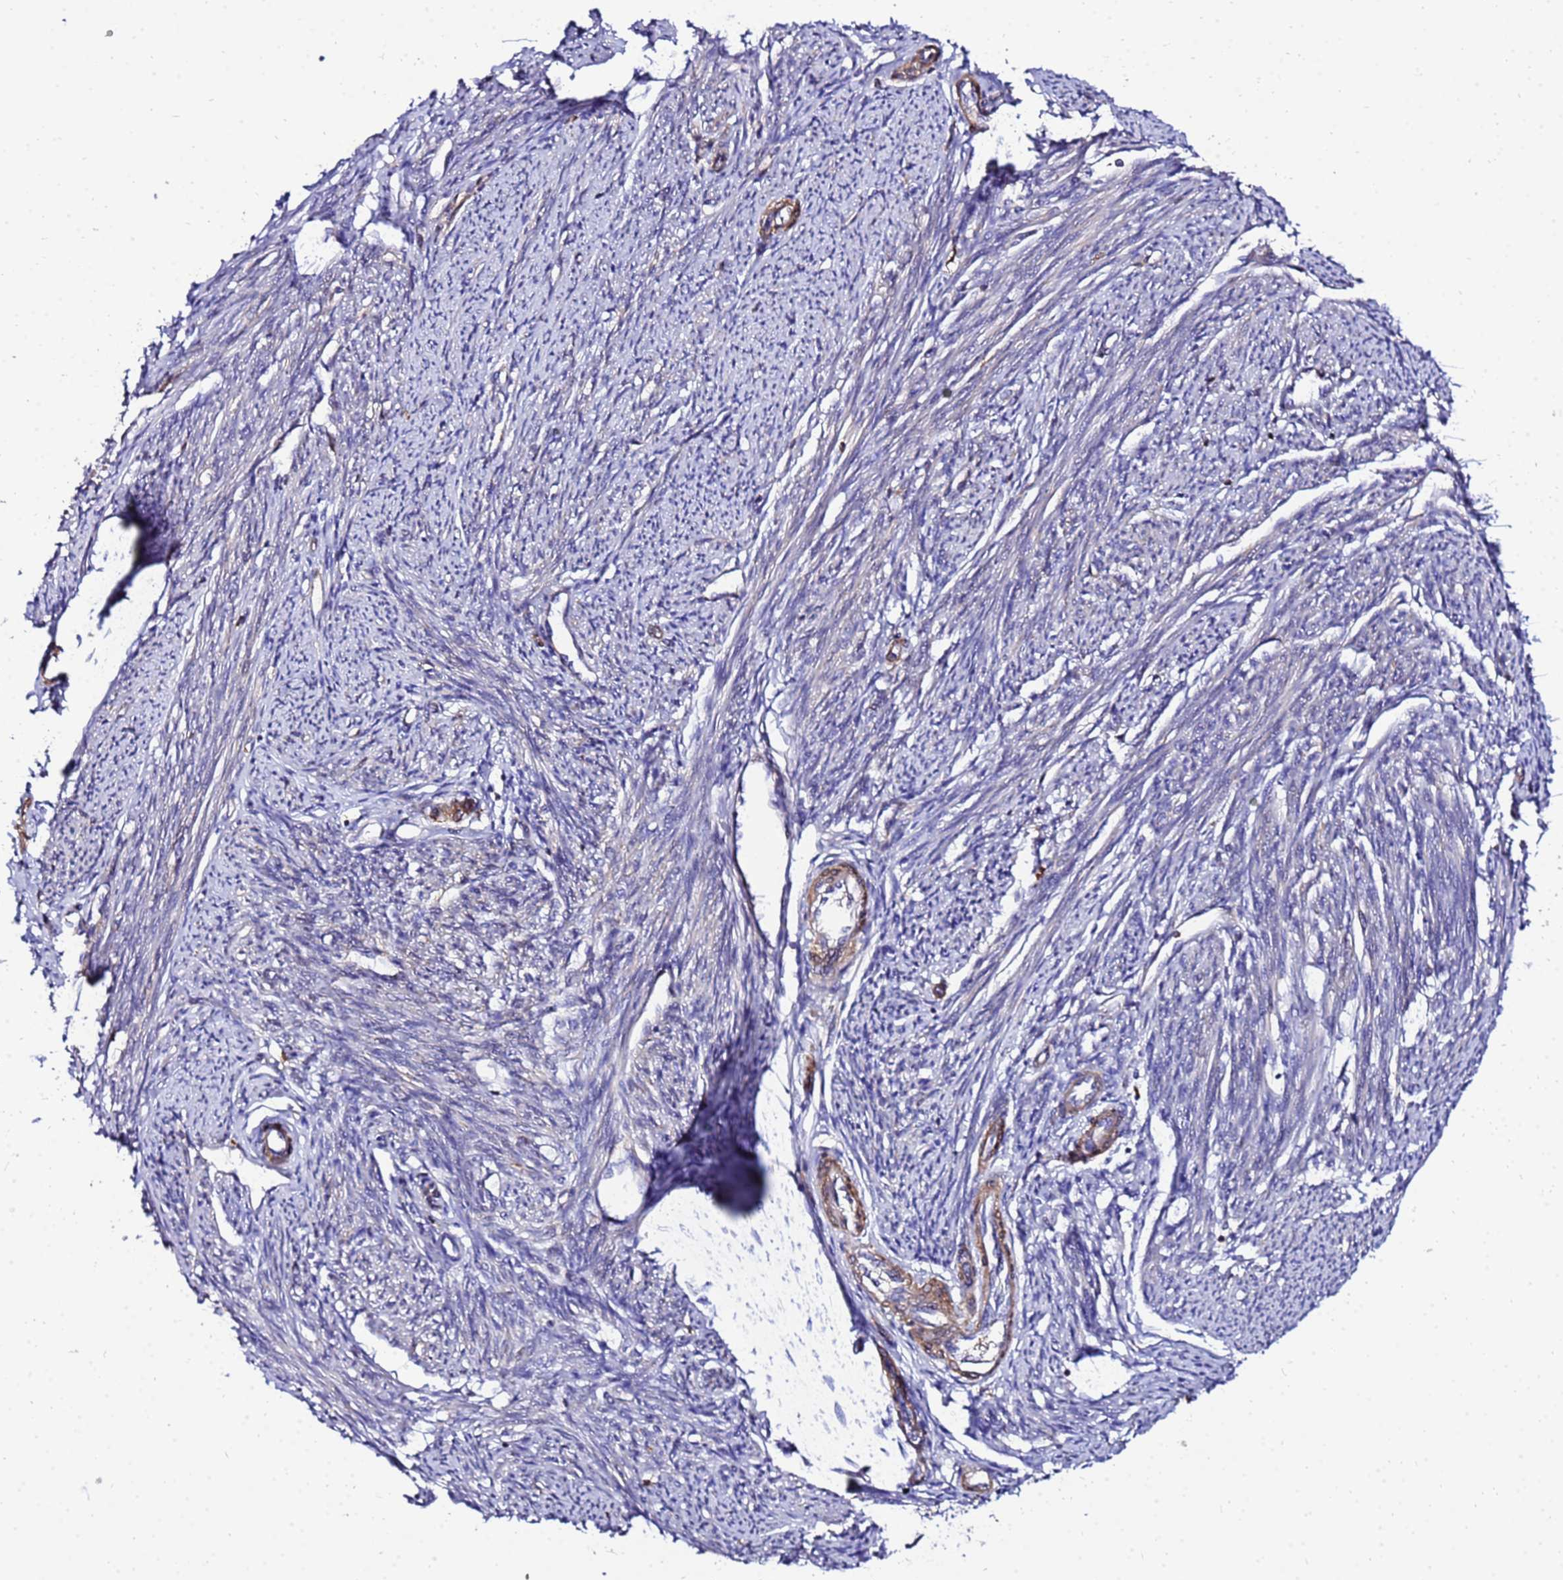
{"staining": {"intensity": "moderate", "quantity": "25%-75%", "location": "cytoplasmic/membranous"}, "tissue": "smooth muscle", "cell_type": "Smooth muscle cells", "image_type": "normal", "snomed": [{"axis": "morphology", "description": "Normal tissue, NOS"}, {"axis": "topography", "description": "Smooth muscle"}, {"axis": "topography", "description": "Uterus"}], "caption": "Smooth muscle cells display moderate cytoplasmic/membranous expression in approximately 25%-75% of cells in benign smooth muscle.", "gene": "DBNDD2", "patient": {"sex": "female", "age": 59}}